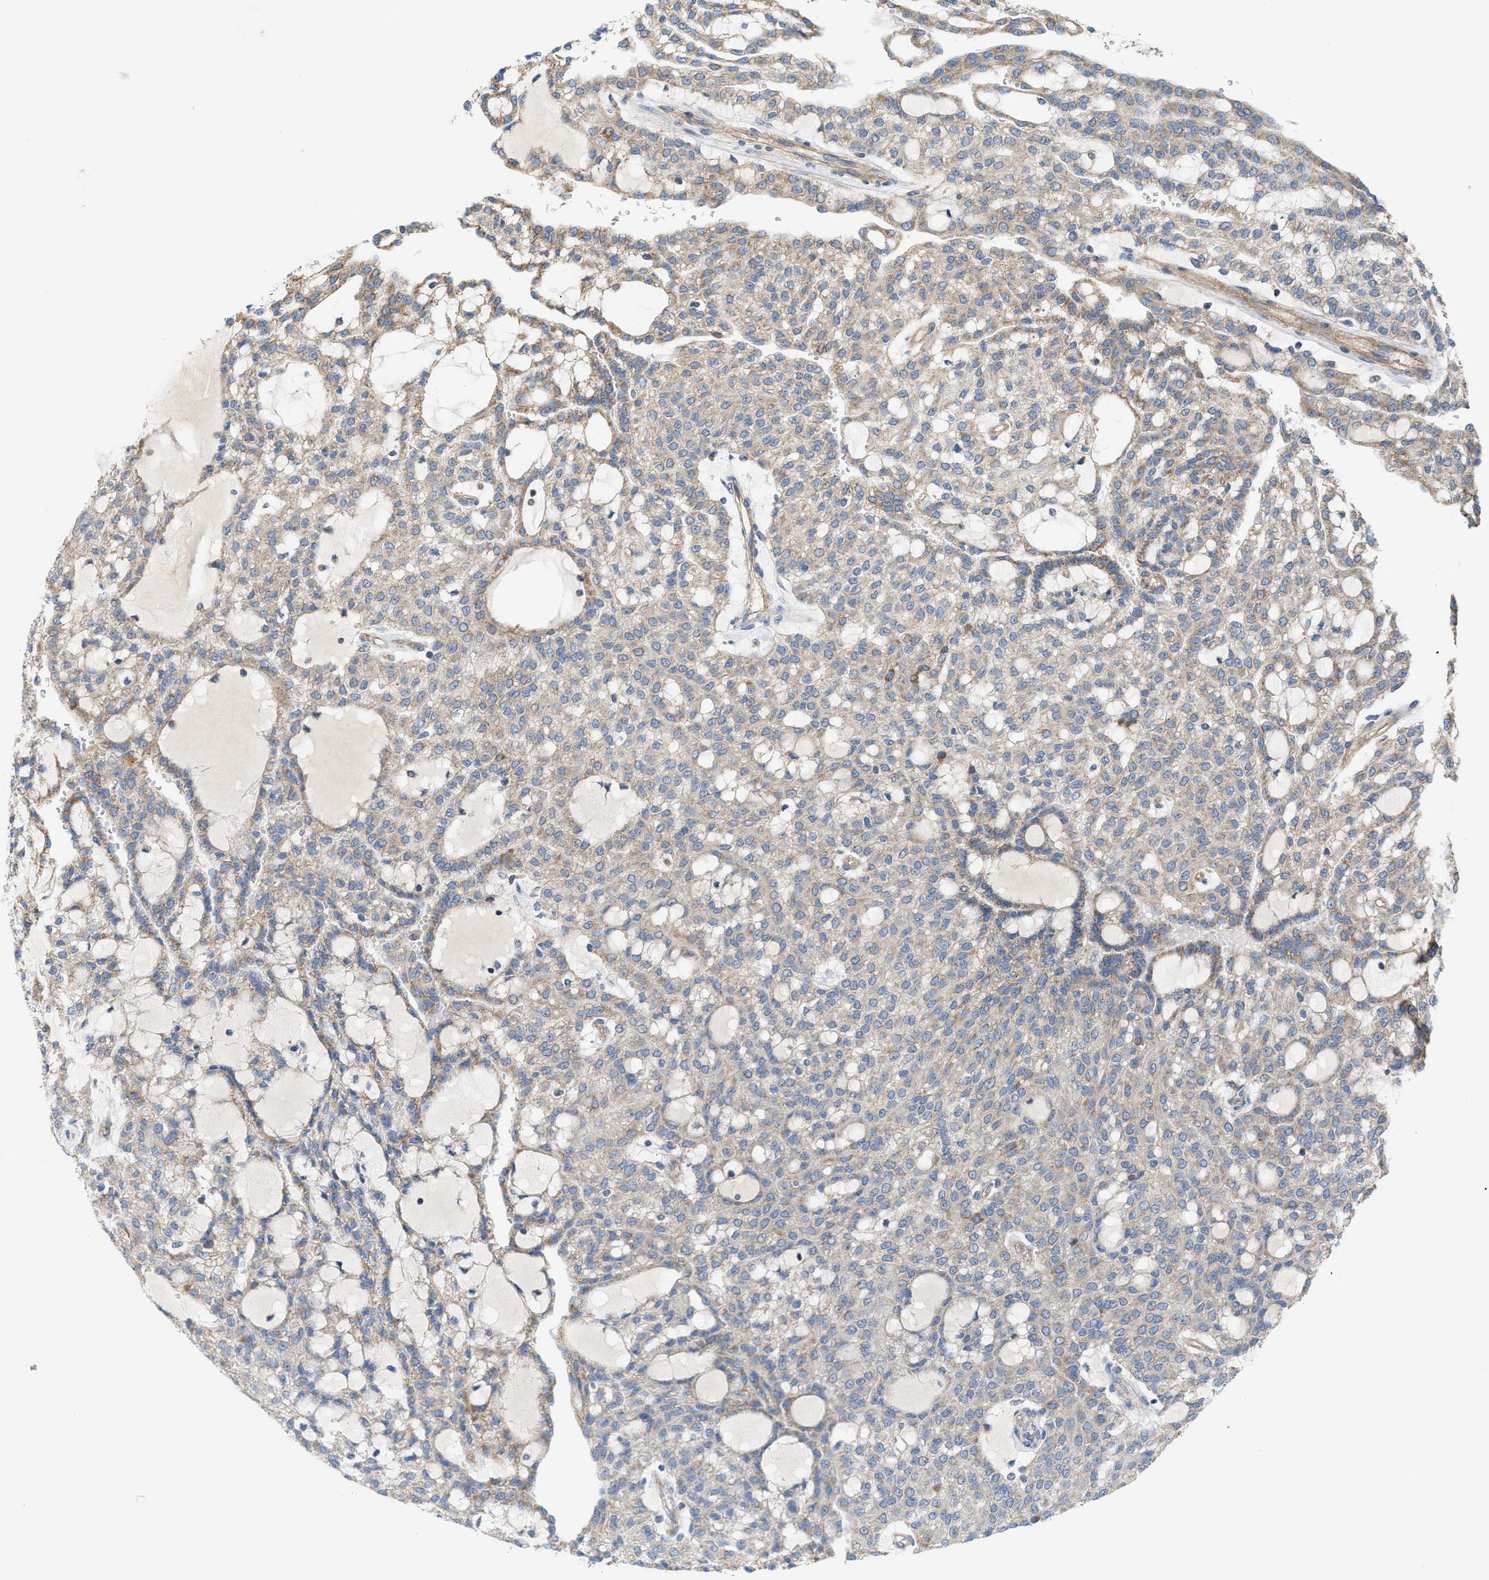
{"staining": {"intensity": "weak", "quantity": "<25%", "location": "cytoplasmic/membranous"}, "tissue": "renal cancer", "cell_type": "Tumor cells", "image_type": "cancer", "snomed": [{"axis": "morphology", "description": "Adenocarcinoma, NOS"}, {"axis": "topography", "description": "Kidney"}], "caption": "DAB (3,3'-diaminobenzidine) immunohistochemical staining of renal adenocarcinoma exhibits no significant expression in tumor cells.", "gene": "OXSM", "patient": {"sex": "male", "age": 63}}